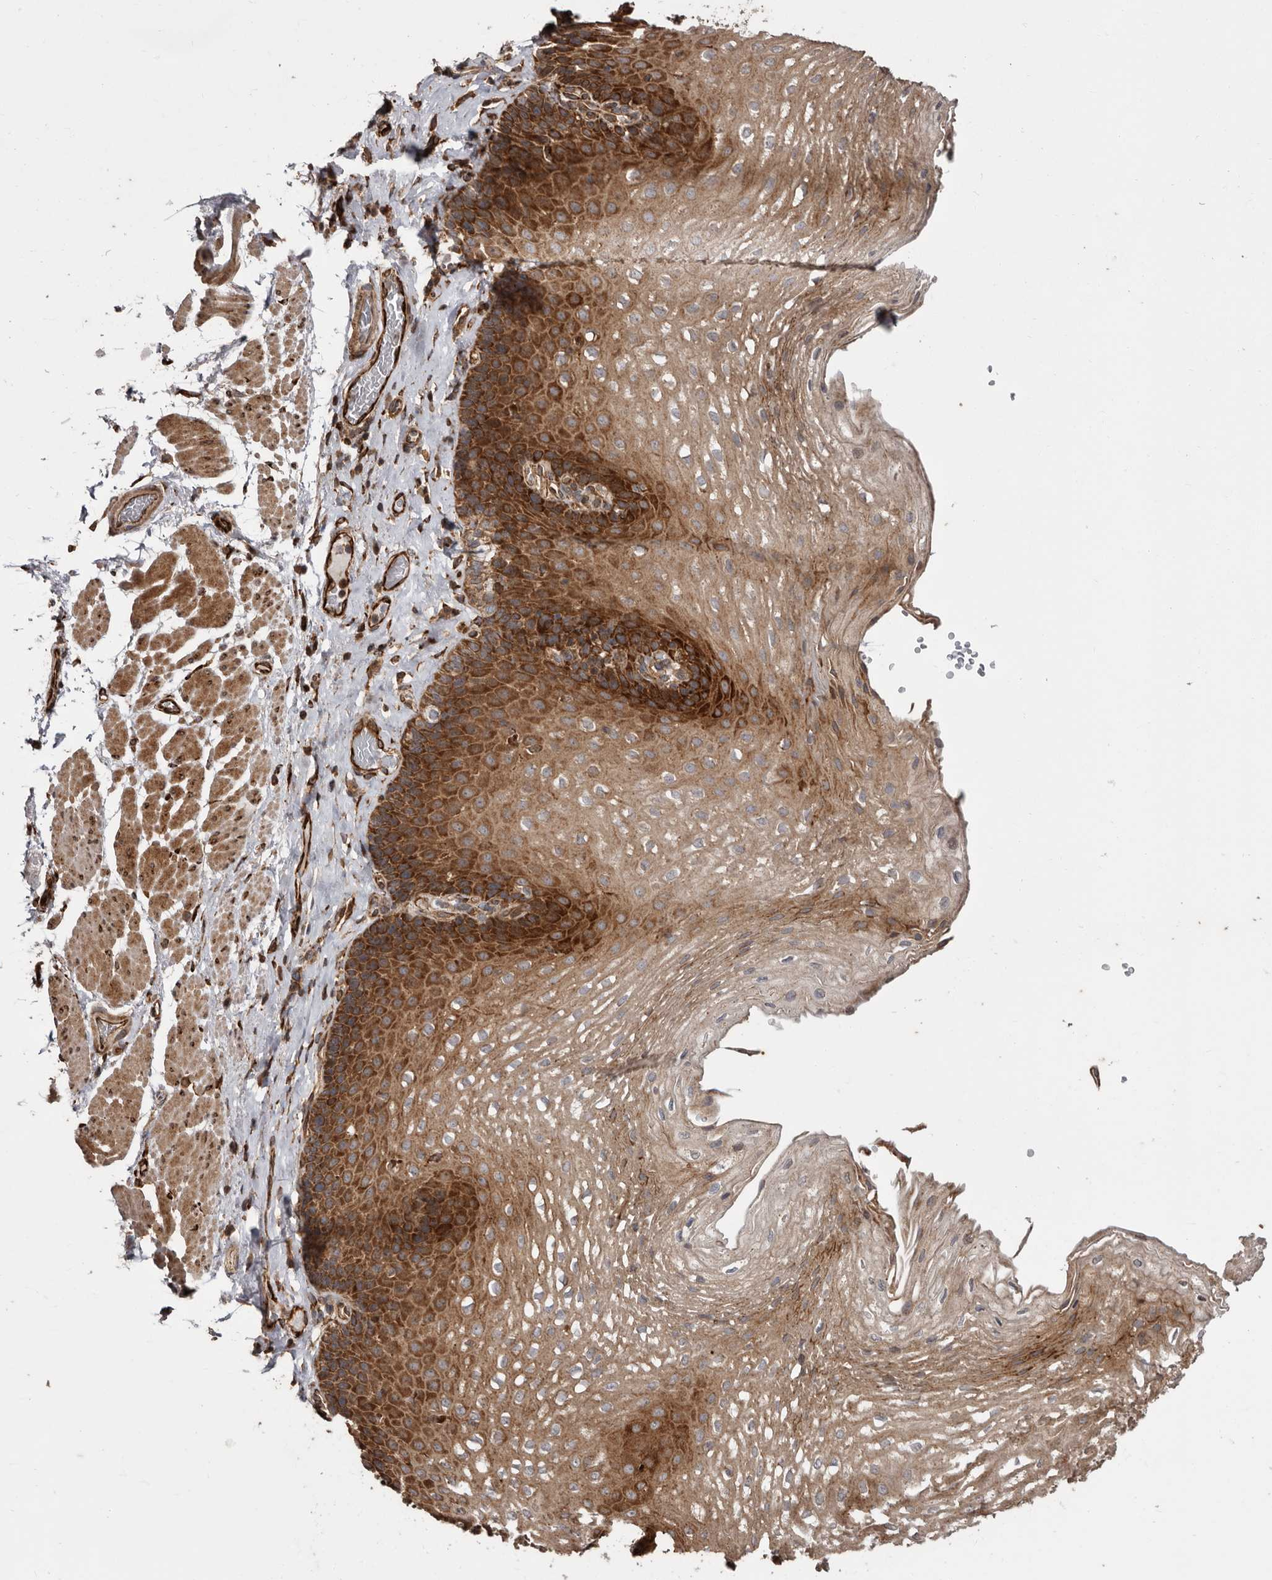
{"staining": {"intensity": "moderate", "quantity": ">75%", "location": "cytoplasmic/membranous"}, "tissue": "esophagus", "cell_type": "Squamous epithelial cells", "image_type": "normal", "snomed": [{"axis": "morphology", "description": "Normal tissue, NOS"}, {"axis": "topography", "description": "Esophagus"}], "caption": "Protein expression analysis of unremarkable human esophagus reveals moderate cytoplasmic/membranous expression in about >75% of squamous epithelial cells. (brown staining indicates protein expression, while blue staining denotes nuclei).", "gene": "FLAD1", "patient": {"sex": "female", "age": 66}}